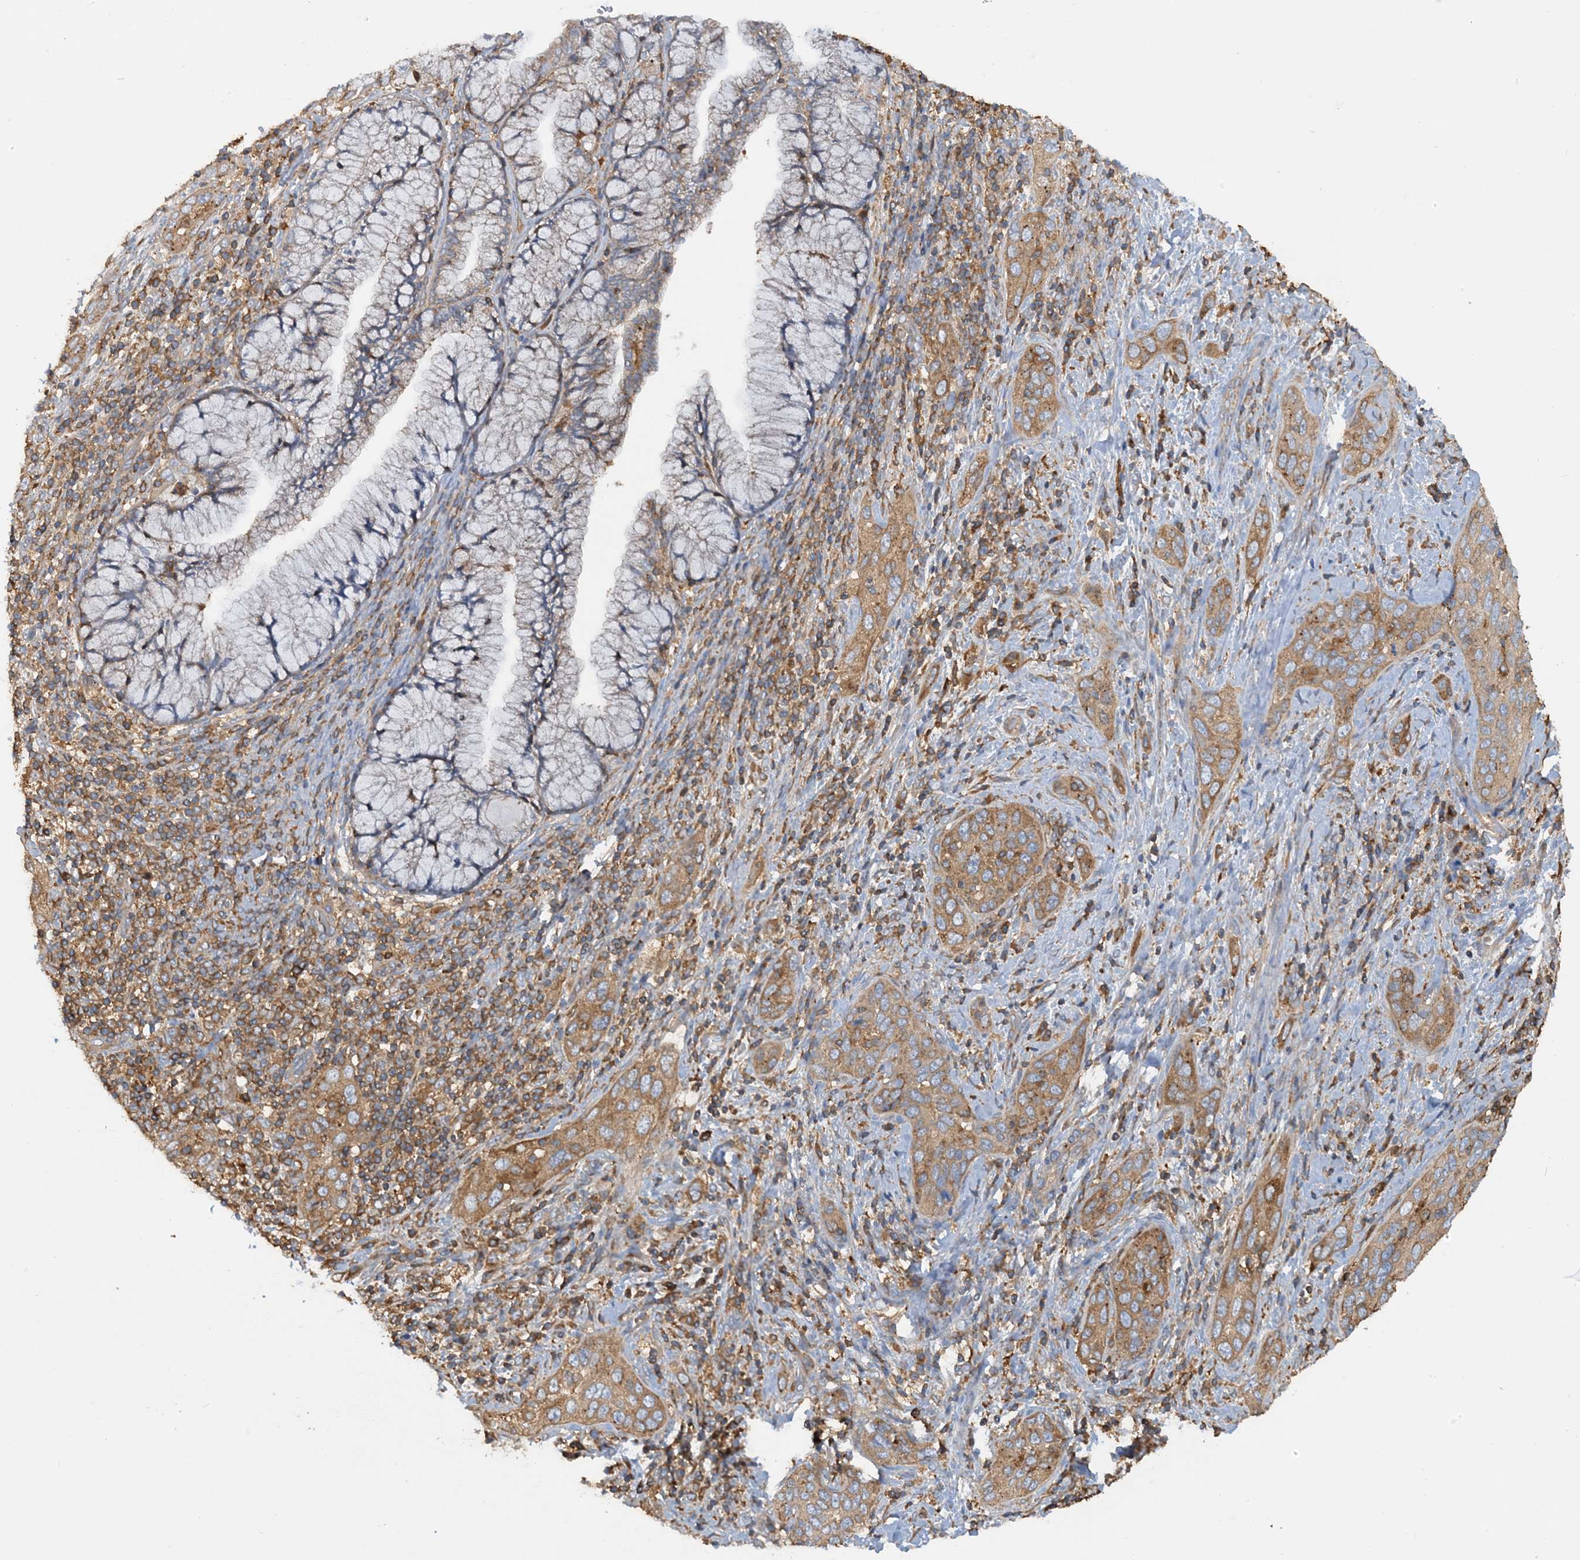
{"staining": {"intensity": "weak", "quantity": ">75%", "location": "cytoplasmic/membranous"}, "tissue": "cervical cancer", "cell_type": "Tumor cells", "image_type": "cancer", "snomed": [{"axis": "morphology", "description": "Squamous cell carcinoma, NOS"}, {"axis": "topography", "description": "Cervix"}], "caption": "IHC of cervical cancer (squamous cell carcinoma) shows low levels of weak cytoplasmic/membranous staining in approximately >75% of tumor cells.", "gene": "SFMBT2", "patient": {"sex": "female", "age": 60}}